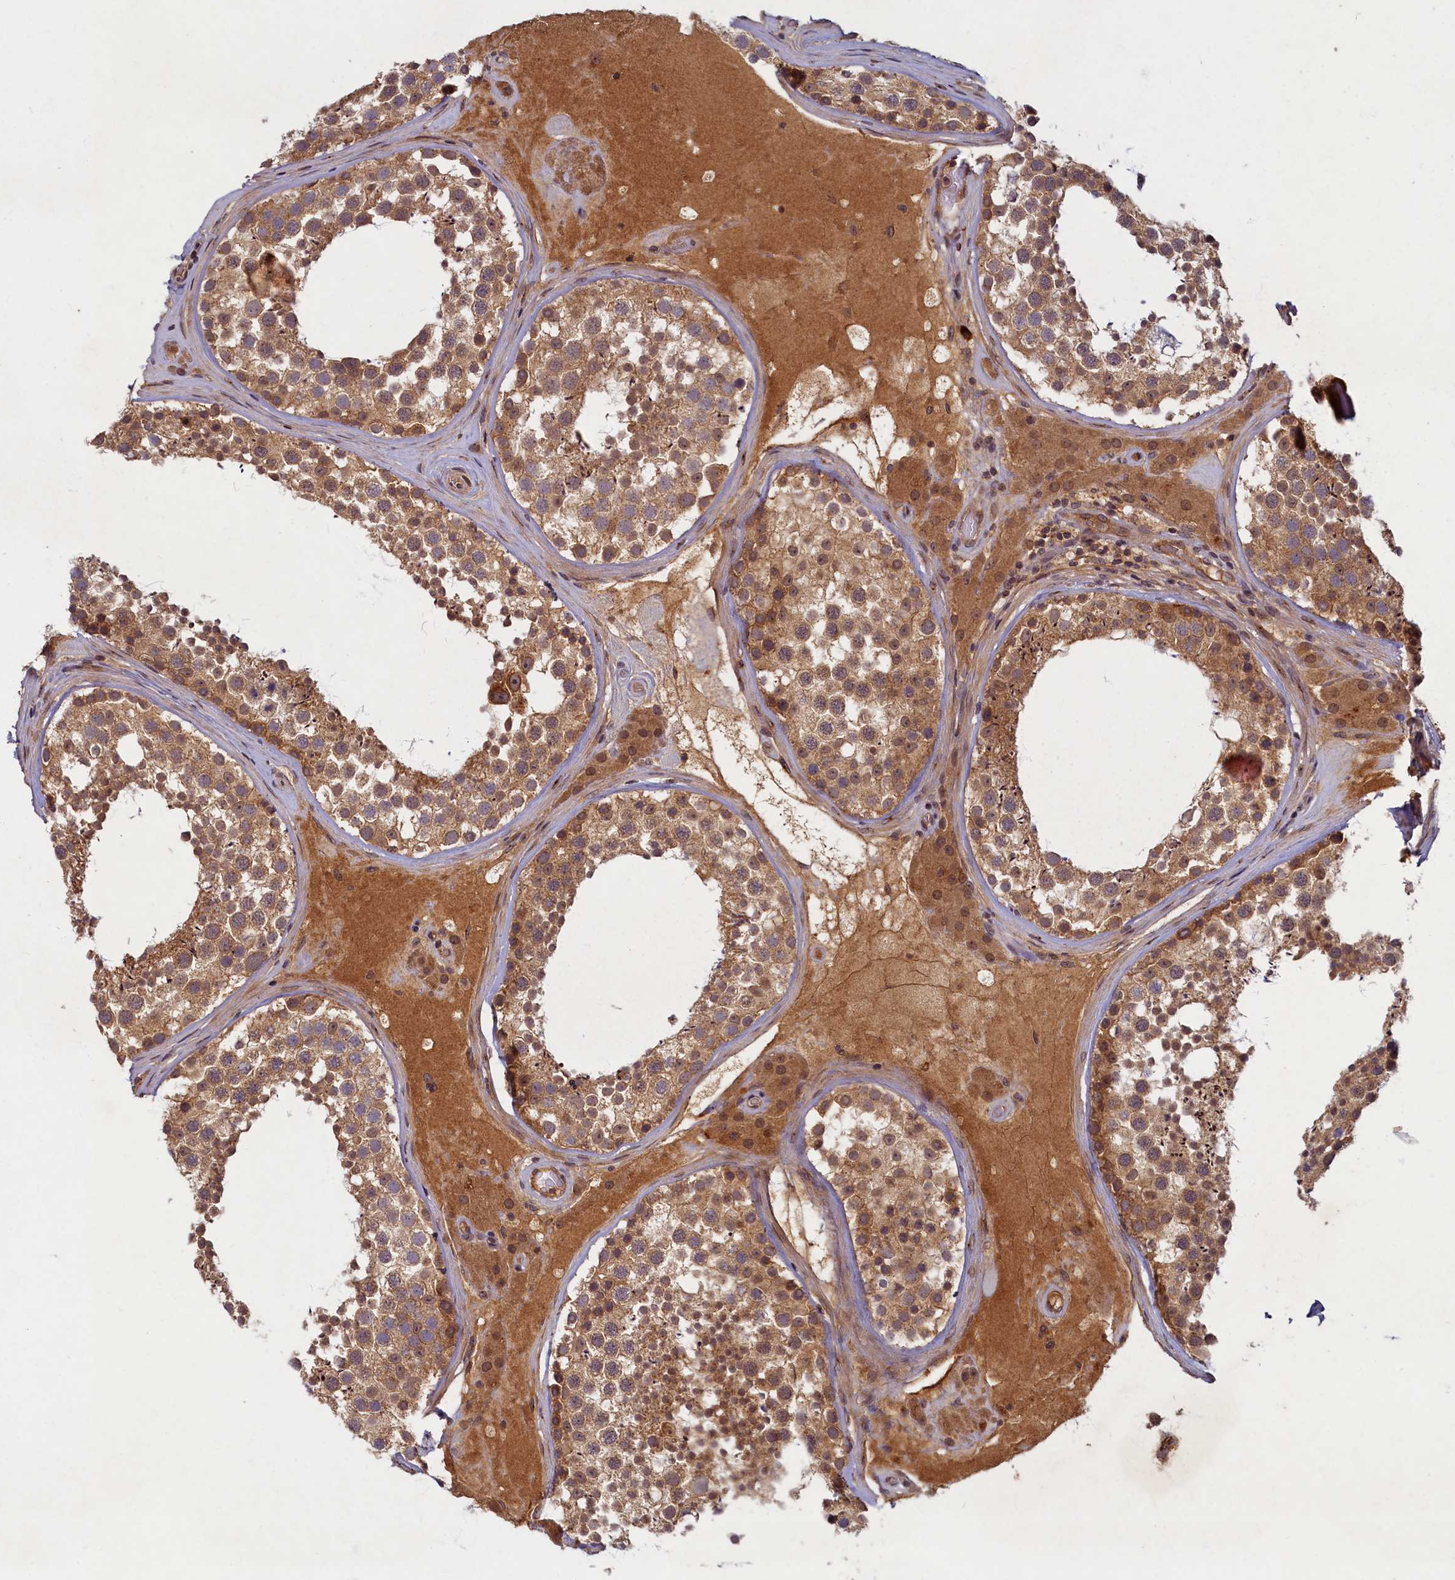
{"staining": {"intensity": "moderate", "quantity": ">75%", "location": "cytoplasmic/membranous"}, "tissue": "testis", "cell_type": "Cells in seminiferous ducts", "image_type": "normal", "snomed": [{"axis": "morphology", "description": "Normal tissue, NOS"}, {"axis": "topography", "description": "Testis"}], "caption": "Protein expression analysis of normal human testis reveals moderate cytoplasmic/membranous positivity in about >75% of cells in seminiferous ducts.", "gene": "BICD1", "patient": {"sex": "male", "age": 46}}